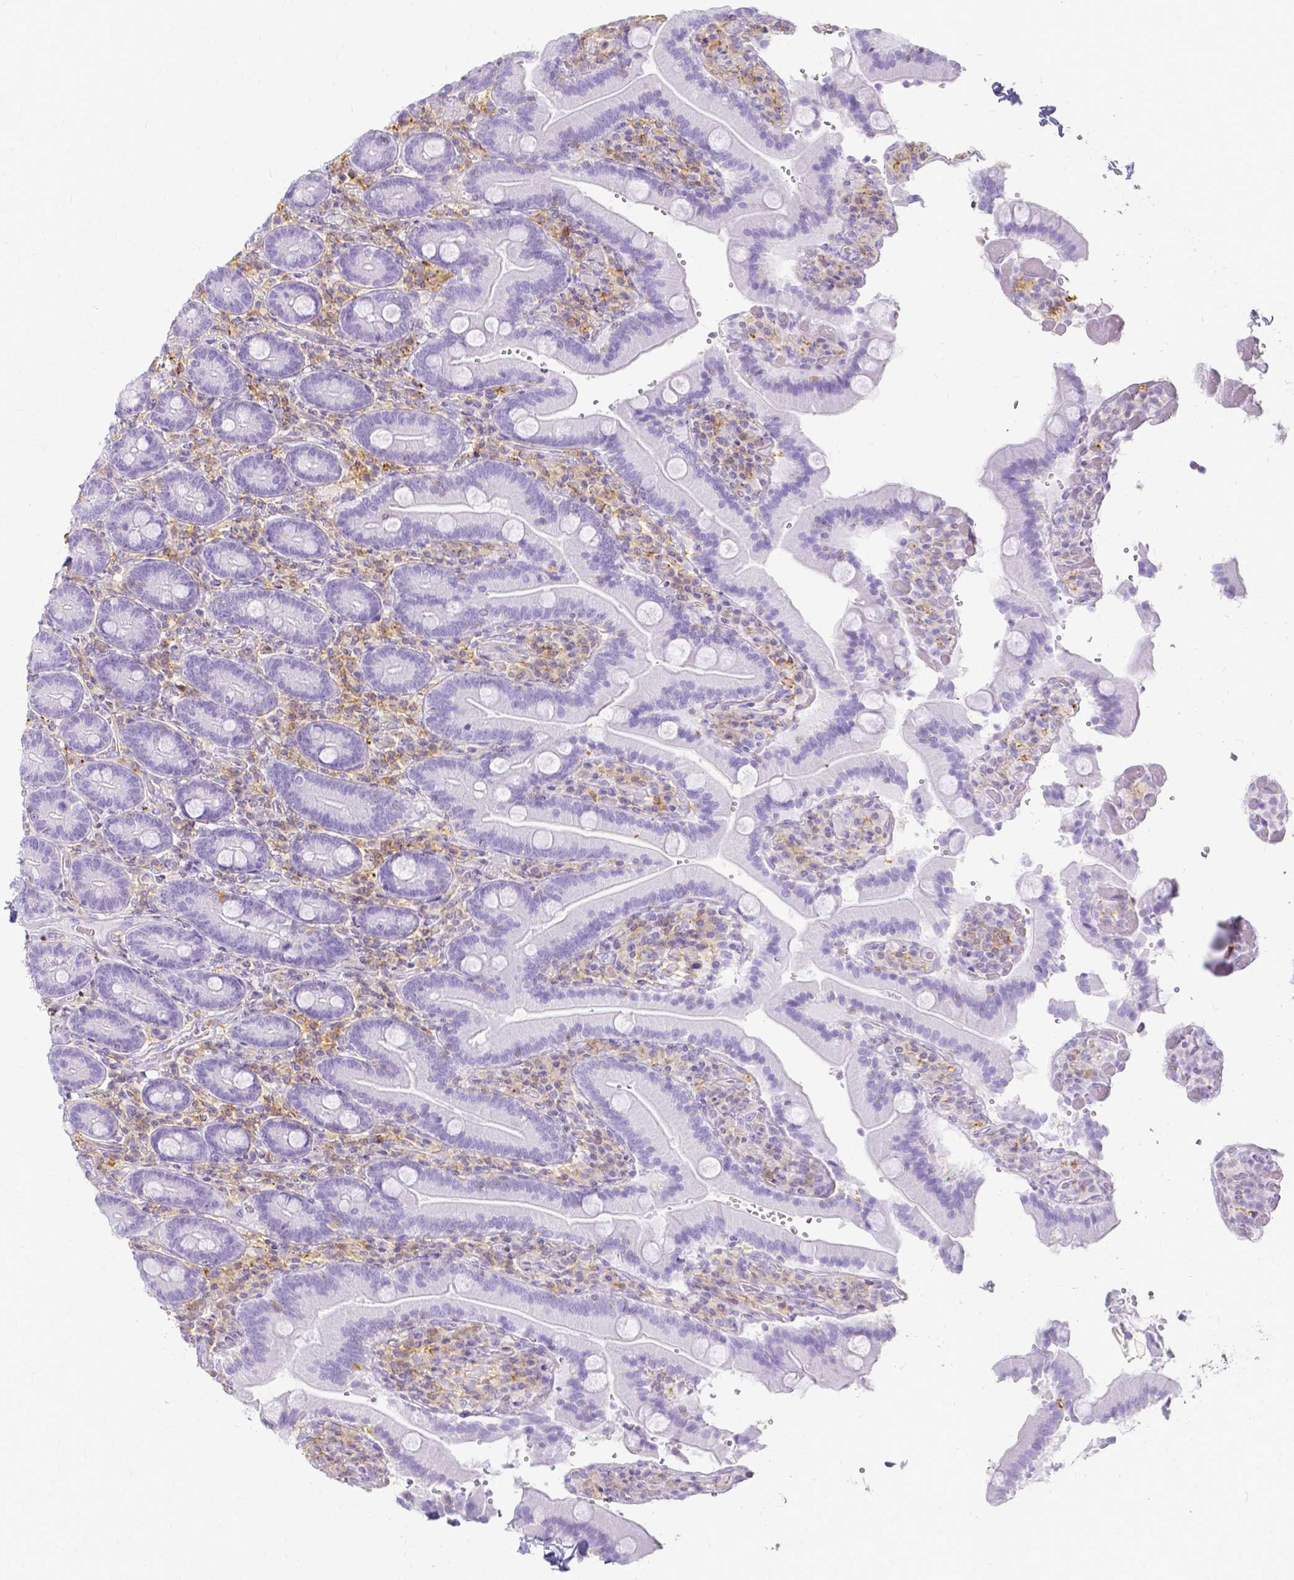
{"staining": {"intensity": "negative", "quantity": "none", "location": "none"}, "tissue": "duodenum", "cell_type": "Glandular cells", "image_type": "normal", "snomed": [{"axis": "morphology", "description": "Normal tissue, NOS"}, {"axis": "topography", "description": "Duodenum"}], "caption": "This is a histopathology image of IHC staining of unremarkable duodenum, which shows no staining in glandular cells. Nuclei are stained in blue.", "gene": "HSPA12A", "patient": {"sex": "female", "age": 62}}